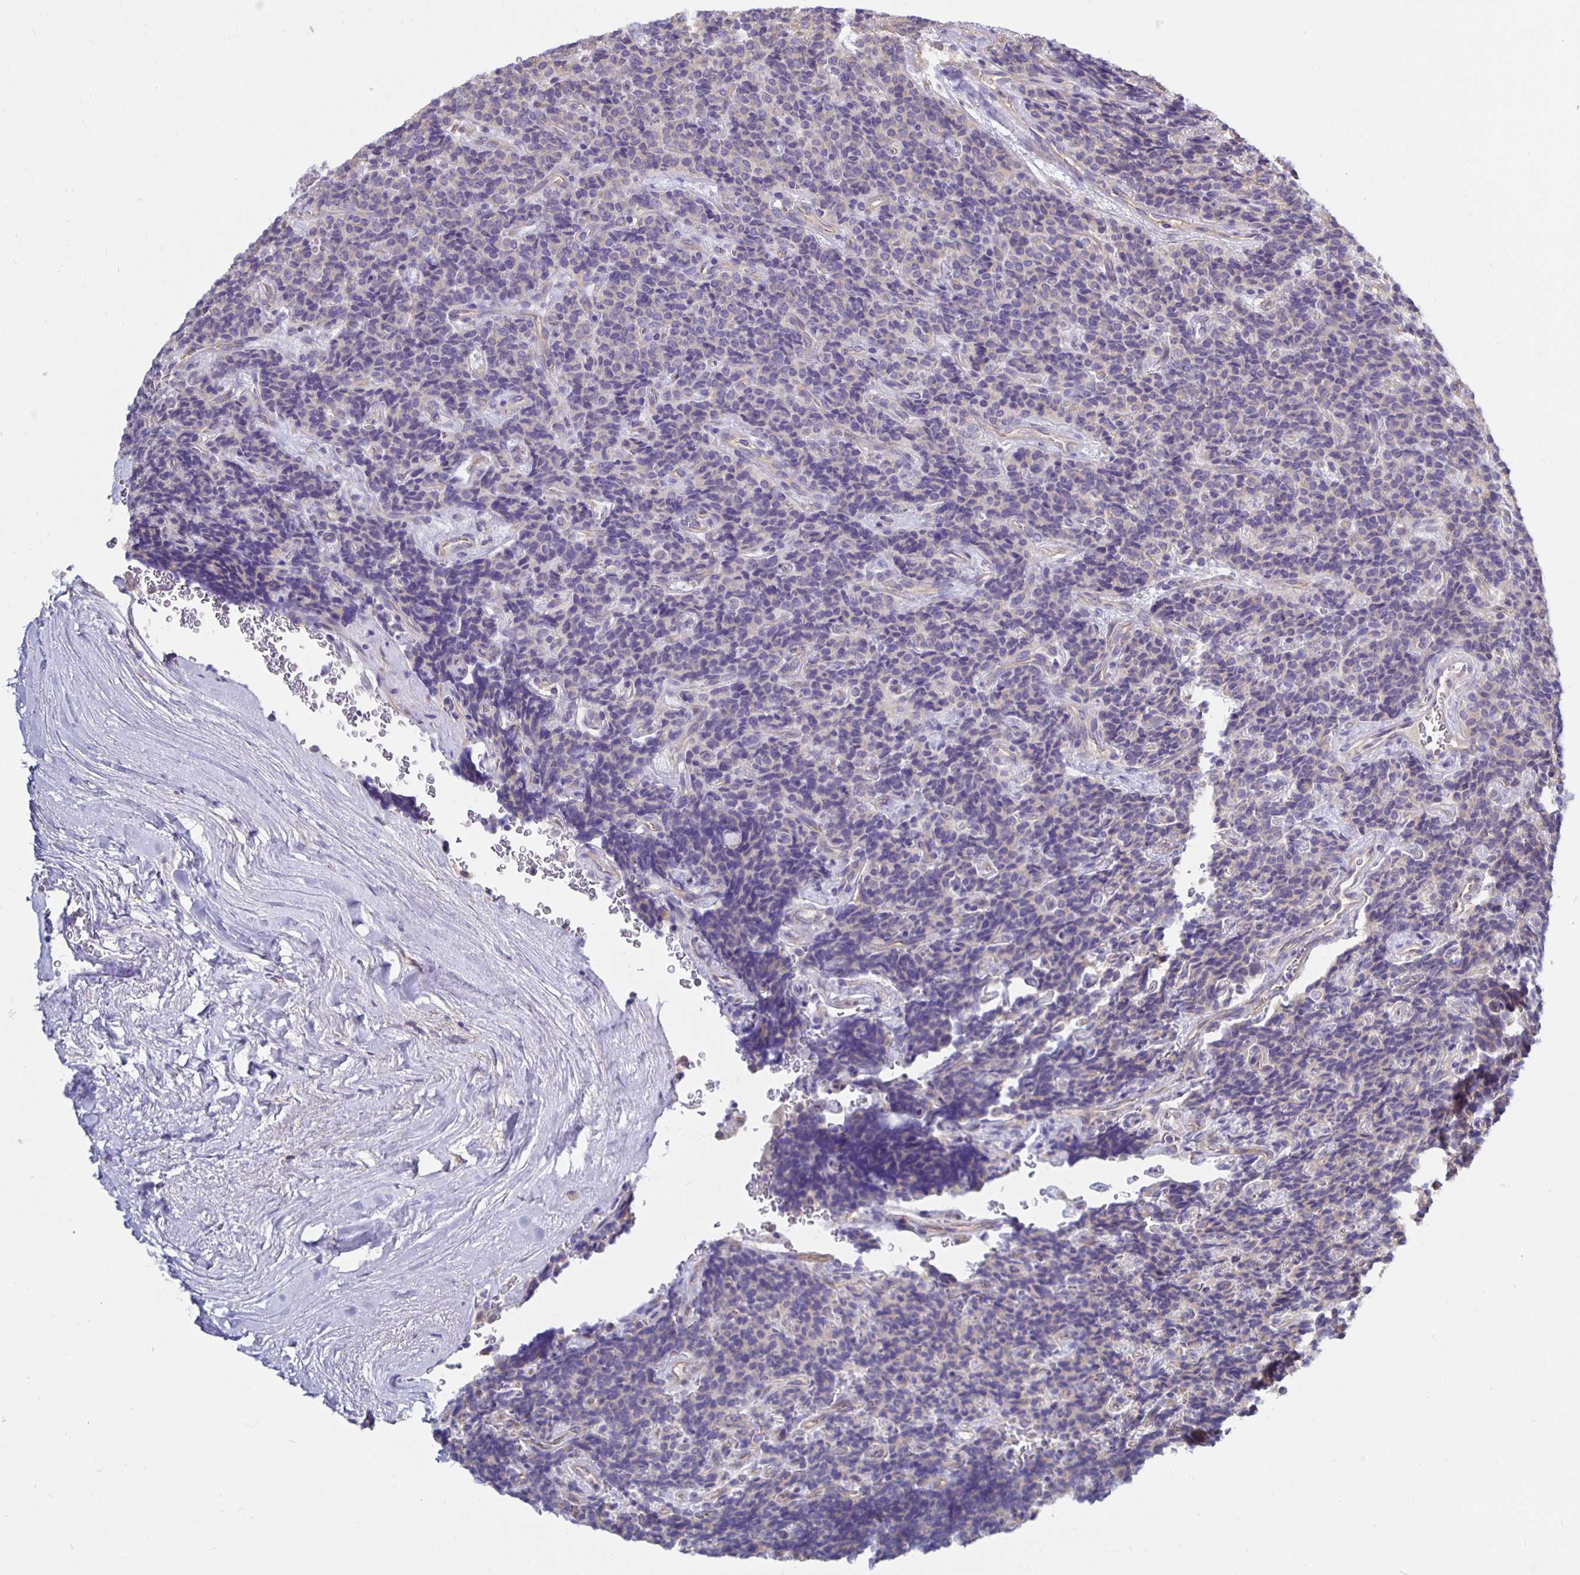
{"staining": {"intensity": "negative", "quantity": "none", "location": "none"}, "tissue": "carcinoid", "cell_type": "Tumor cells", "image_type": "cancer", "snomed": [{"axis": "morphology", "description": "Carcinoid, malignant, NOS"}, {"axis": "topography", "description": "Pancreas"}], "caption": "Photomicrograph shows no significant protein expression in tumor cells of malignant carcinoid.", "gene": "ARHGEF39", "patient": {"sex": "male", "age": 36}}